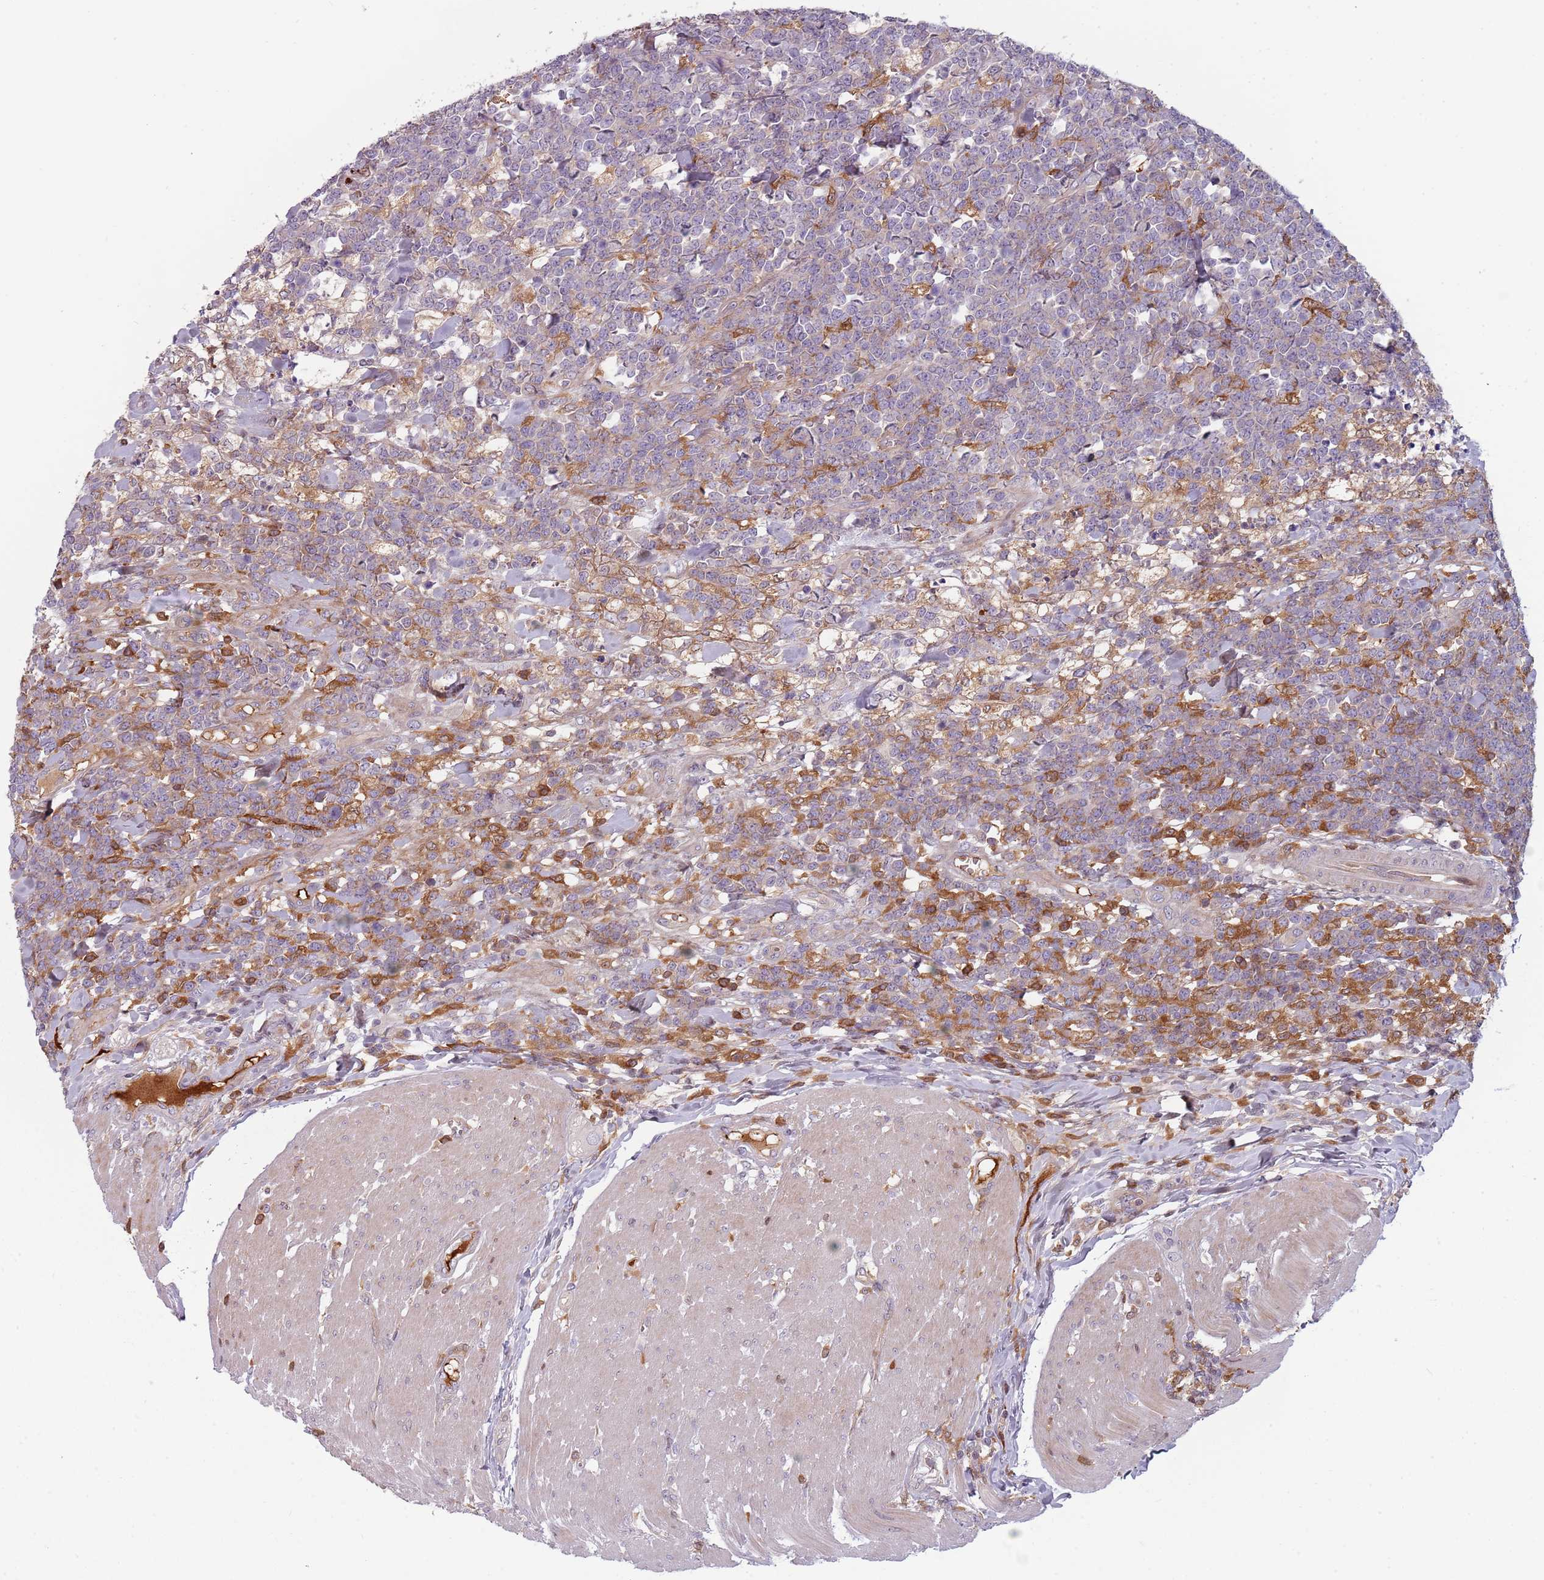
{"staining": {"intensity": "negative", "quantity": "none", "location": "none"}, "tissue": "lymphoma", "cell_type": "Tumor cells", "image_type": "cancer", "snomed": [{"axis": "morphology", "description": "Malignant lymphoma, non-Hodgkin's type, High grade"}, {"axis": "topography", "description": "Small intestine"}], "caption": "A high-resolution photomicrograph shows immunohistochemistry staining of lymphoma, which exhibits no significant expression in tumor cells.", "gene": "NADK", "patient": {"sex": "male", "age": 8}}